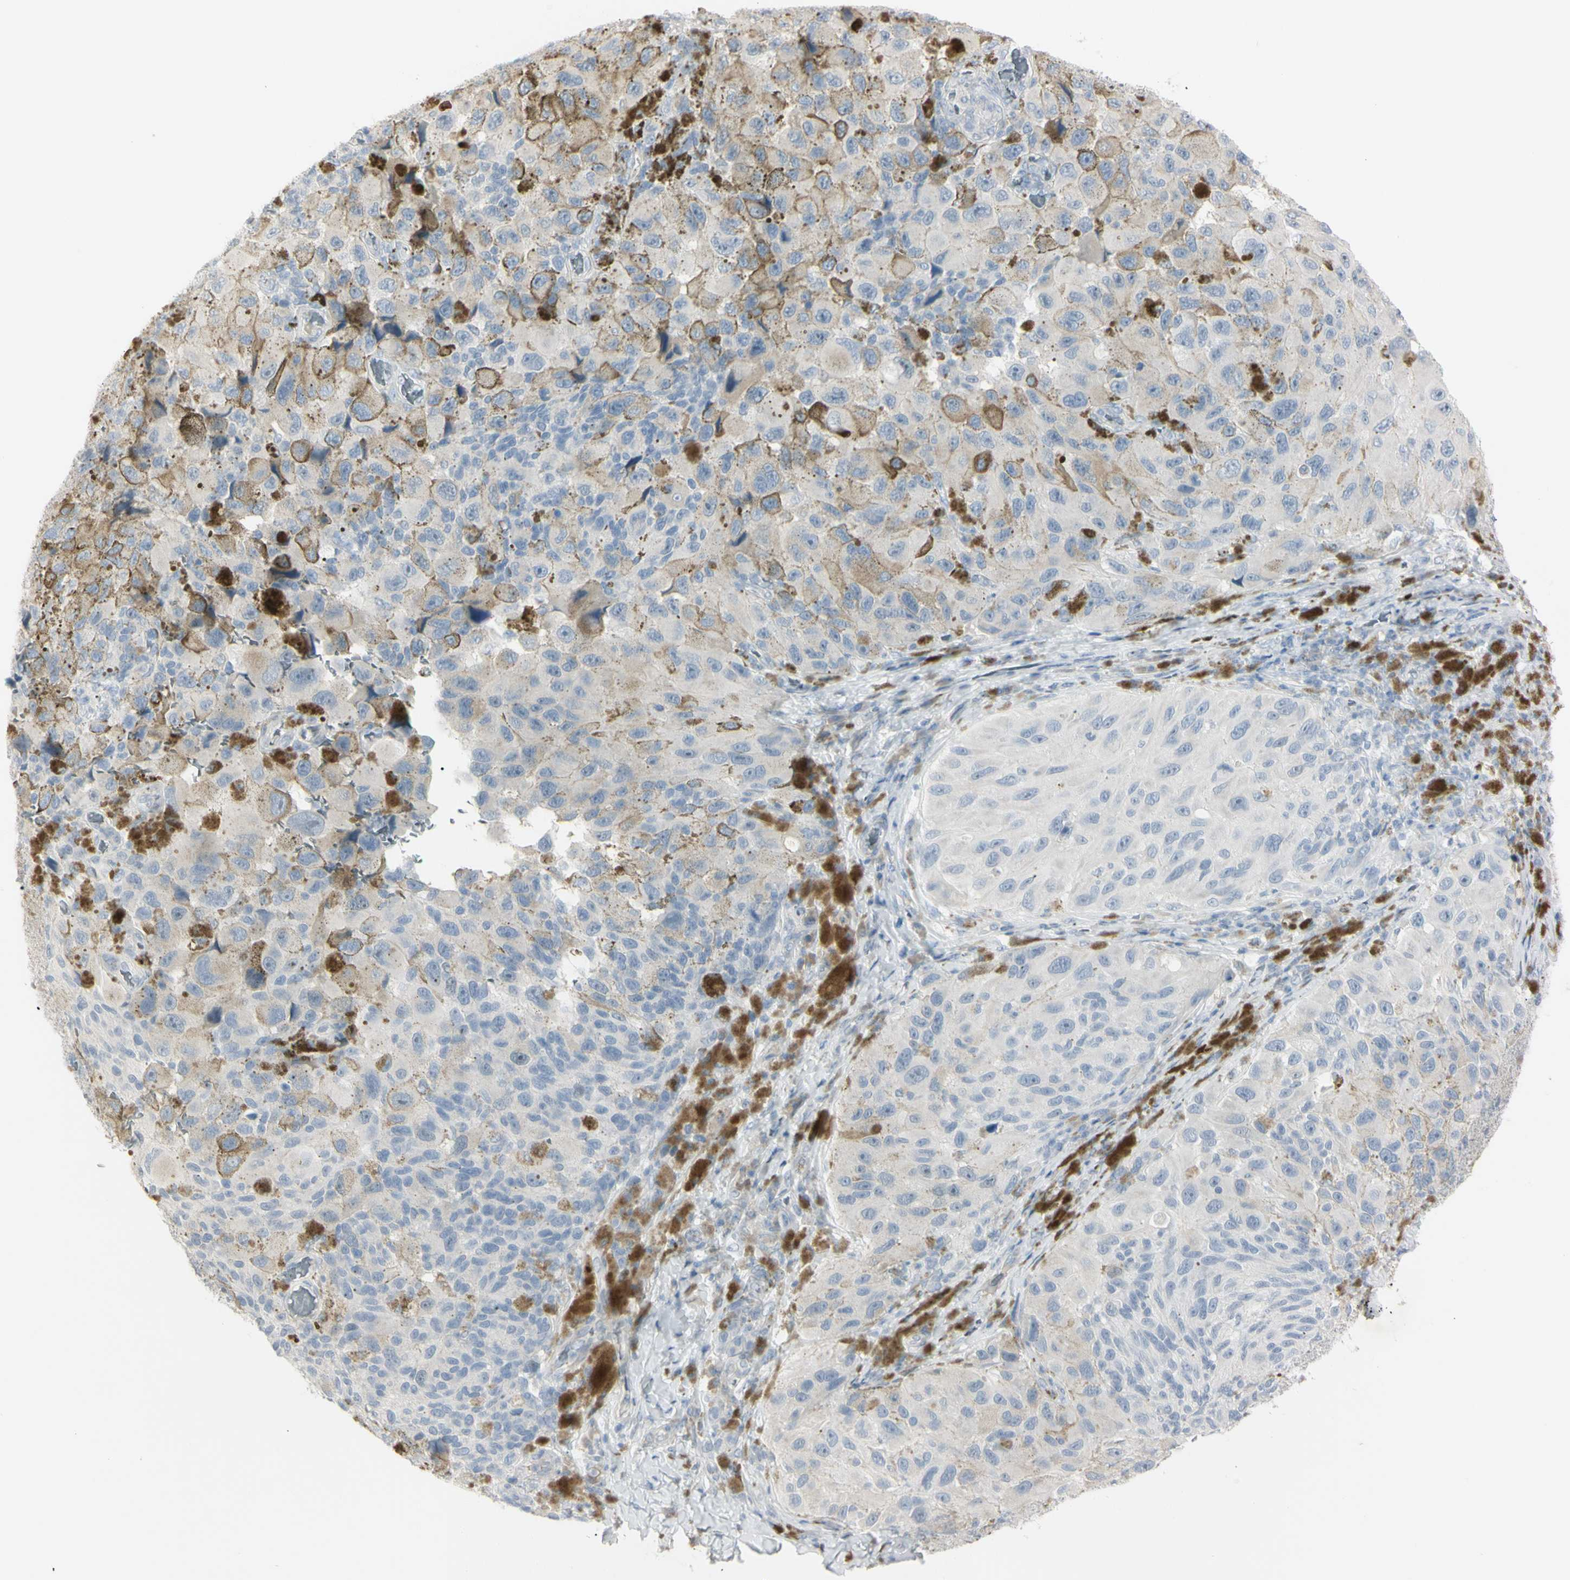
{"staining": {"intensity": "negative", "quantity": "none", "location": "none"}, "tissue": "melanoma", "cell_type": "Tumor cells", "image_type": "cancer", "snomed": [{"axis": "morphology", "description": "Malignant melanoma, NOS"}, {"axis": "topography", "description": "Skin"}], "caption": "The image demonstrates no significant staining in tumor cells of melanoma.", "gene": "PIP", "patient": {"sex": "female", "age": 73}}